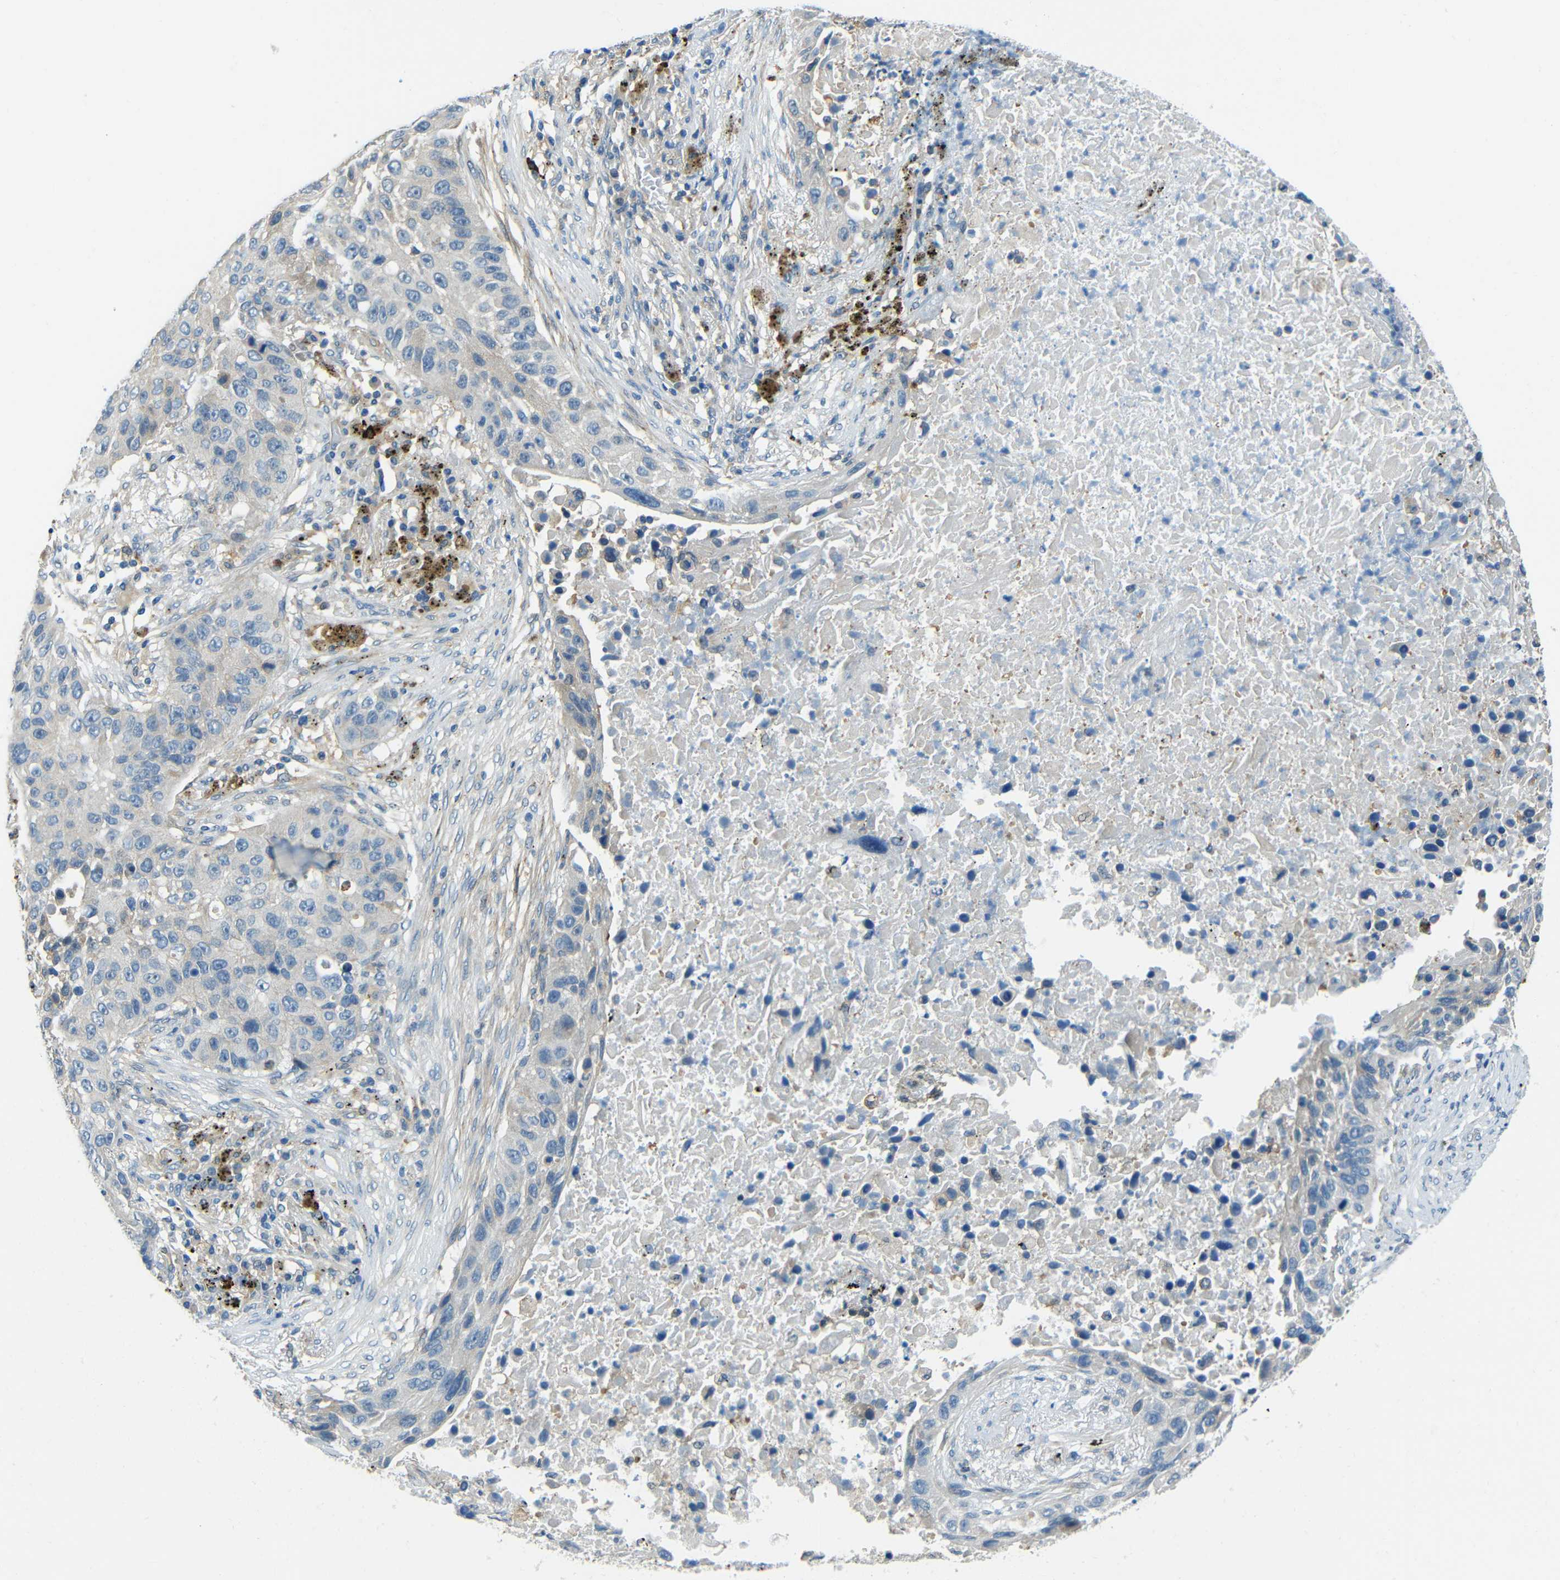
{"staining": {"intensity": "negative", "quantity": "none", "location": "none"}, "tissue": "lung cancer", "cell_type": "Tumor cells", "image_type": "cancer", "snomed": [{"axis": "morphology", "description": "Squamous cell carcinoma, NOS"}, {"axis": "topography", "description": "Lung"}], "caption": "This micrograph is of lung cancer stained with immunohistochemistry to label a protein in brown with the nuclei are counter-stained blue. There is no expression in tumor cells.", "gene": "CYP26B1", "patient": {"sex": "male", "age": 57}}